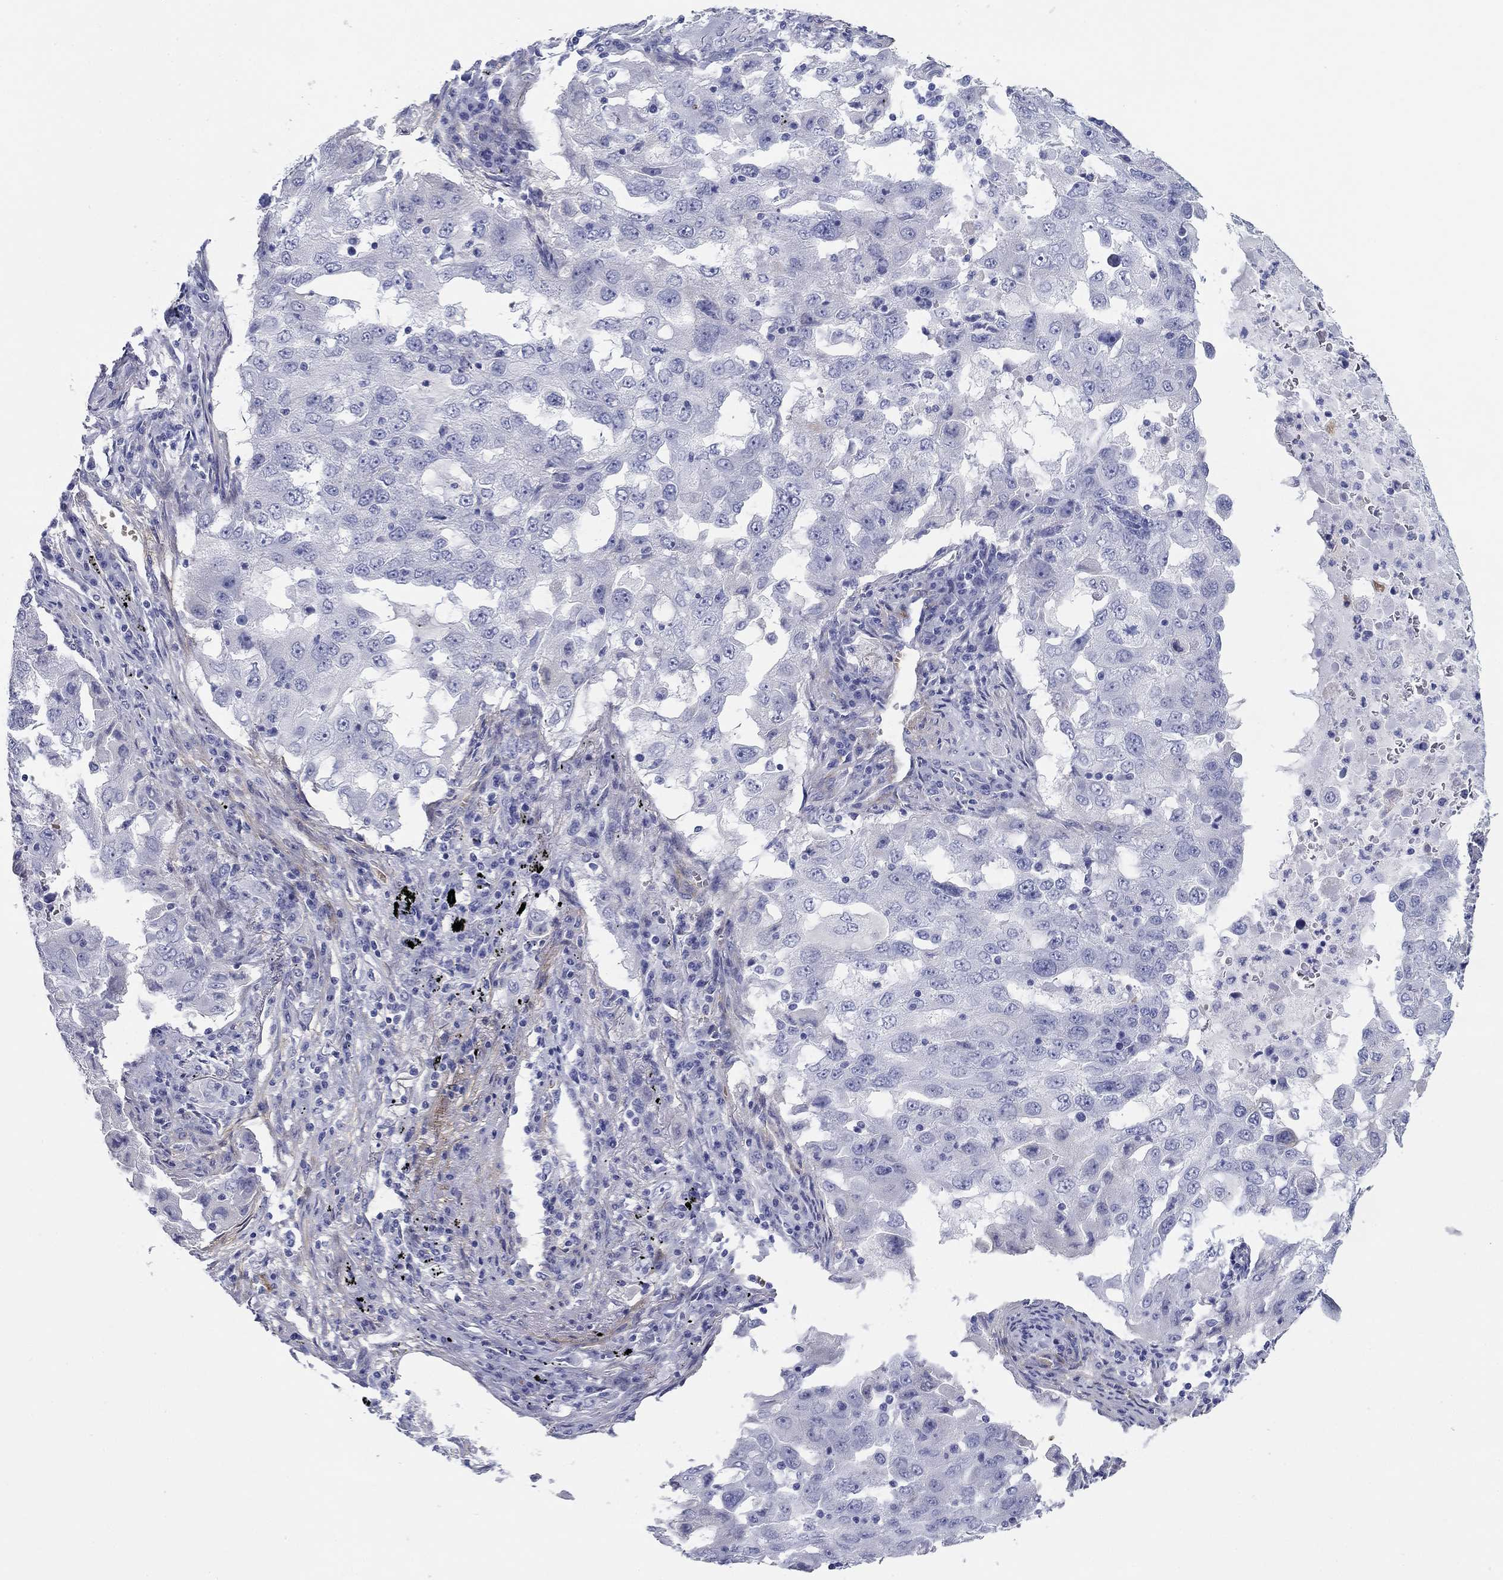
{"staining": {"intensity": "negative", "quantity": "none", "location": "none"}, "tissue": "lung cancer", "cell_type": "Tumor cells", "image_type": "cancer", "snomed": [{"axis": "morphology", "description": "Adenocarcinoma, NOS"}, {"axis": "topography", "description": "Lung"}], "caption": "Immunohistochemistry histopathology image of neoplastic tissue: human lung cancer stained with DAB displays no significant protein positivity in tumor cells.", "gene": "GPC1", "patient": {"sex": "female", "age": 61}}